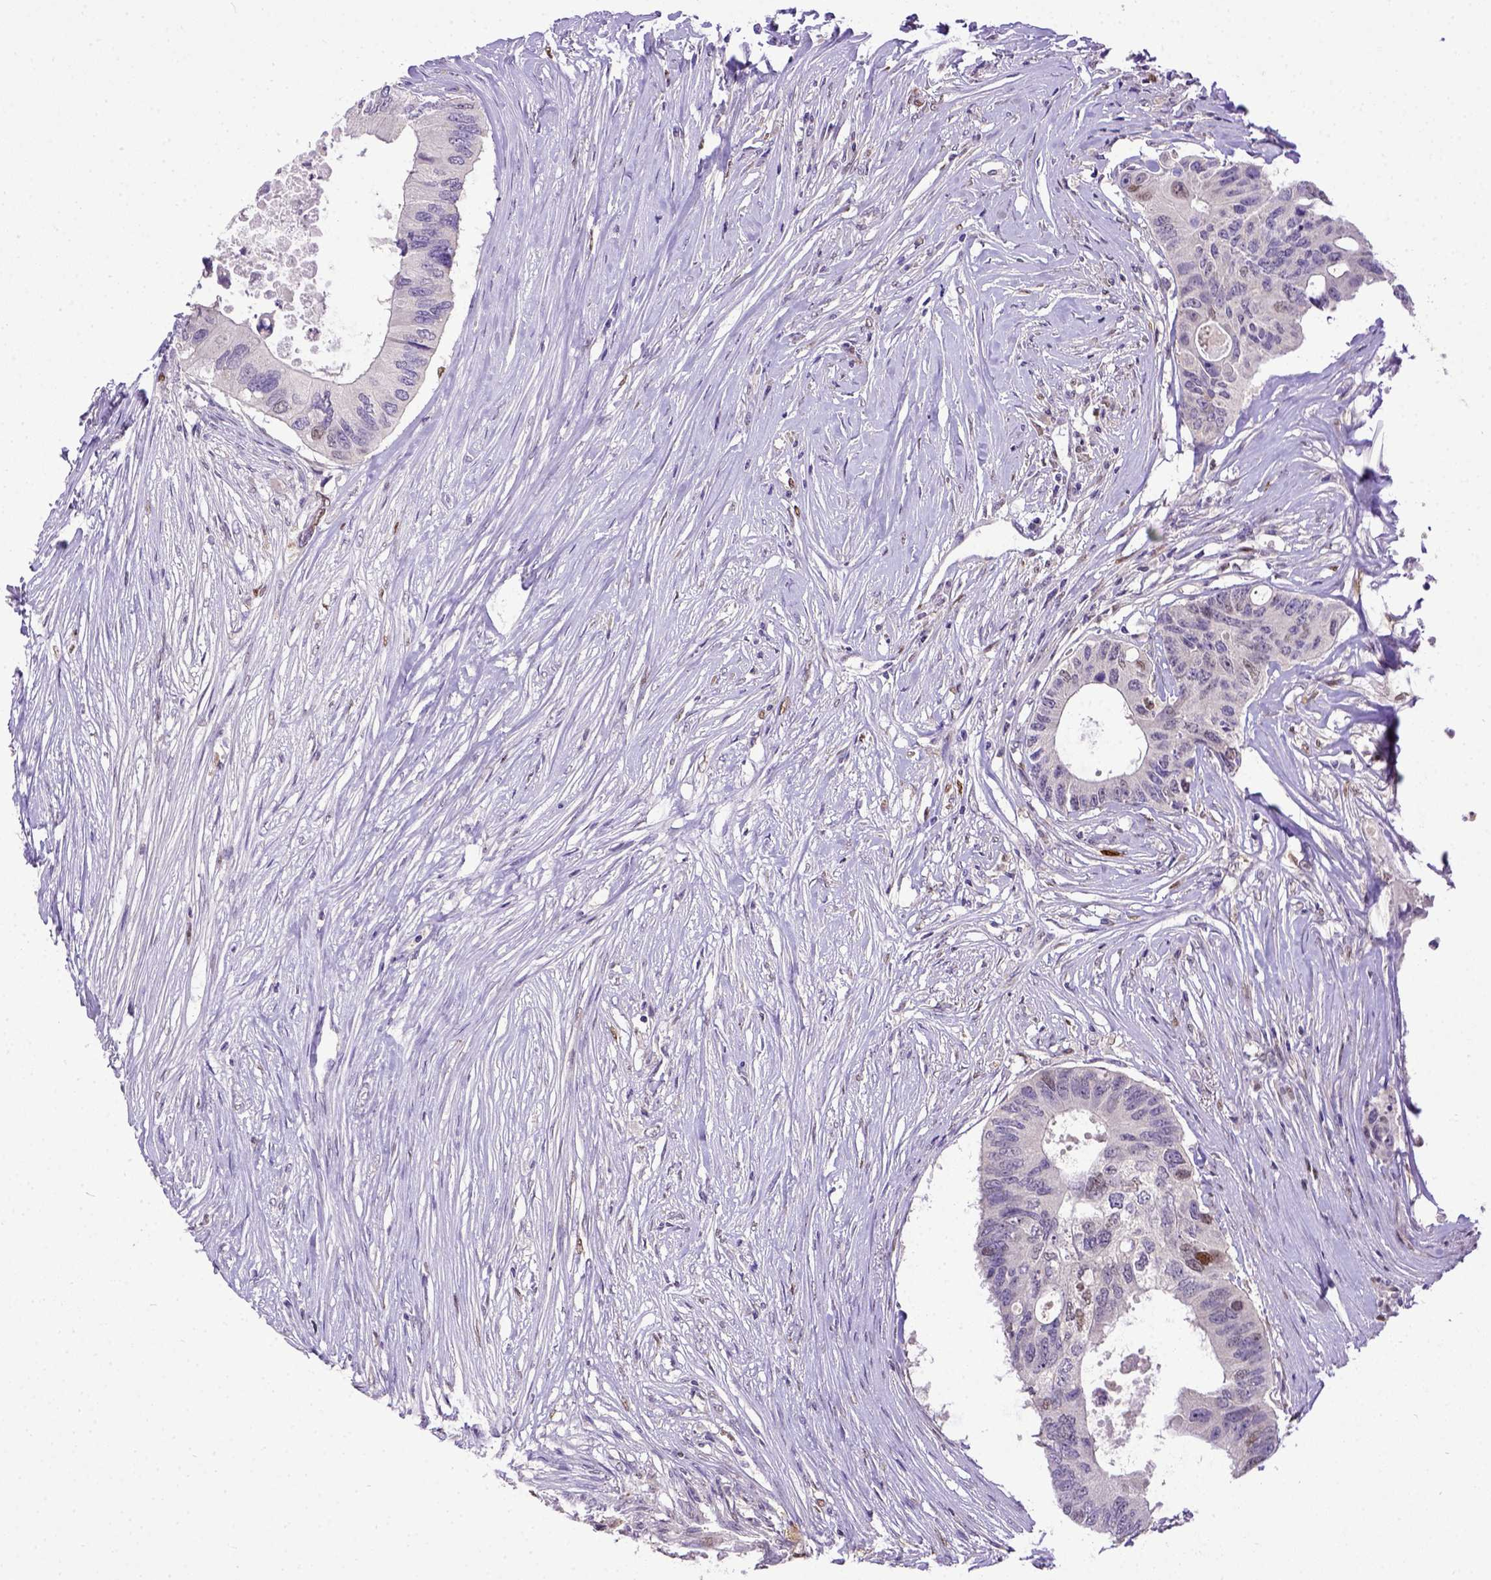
{"staining": {"intensity": "moderate", "quantity": "<25%", "location": "nuclear"}, "tissue": "colorectal cancer", "cell_type": "Tumor cells", "image_type": "cancer", "snomed": [{"axis": "morphology", "description": "Adenocarcinoma, NOS"}, {"axis": "topography", "description": "Colon"}], "caption": "The photomicrograph displays staining of colorectal adenocarcinoma, revealing moderate nuclear protein positivity (brown color) within tumor cells. (brown staining indicates protein expression, while blue staining denotes nuclei).", "gene": "CDKN1A", "patient": {"sex": "male", "age": 71}}